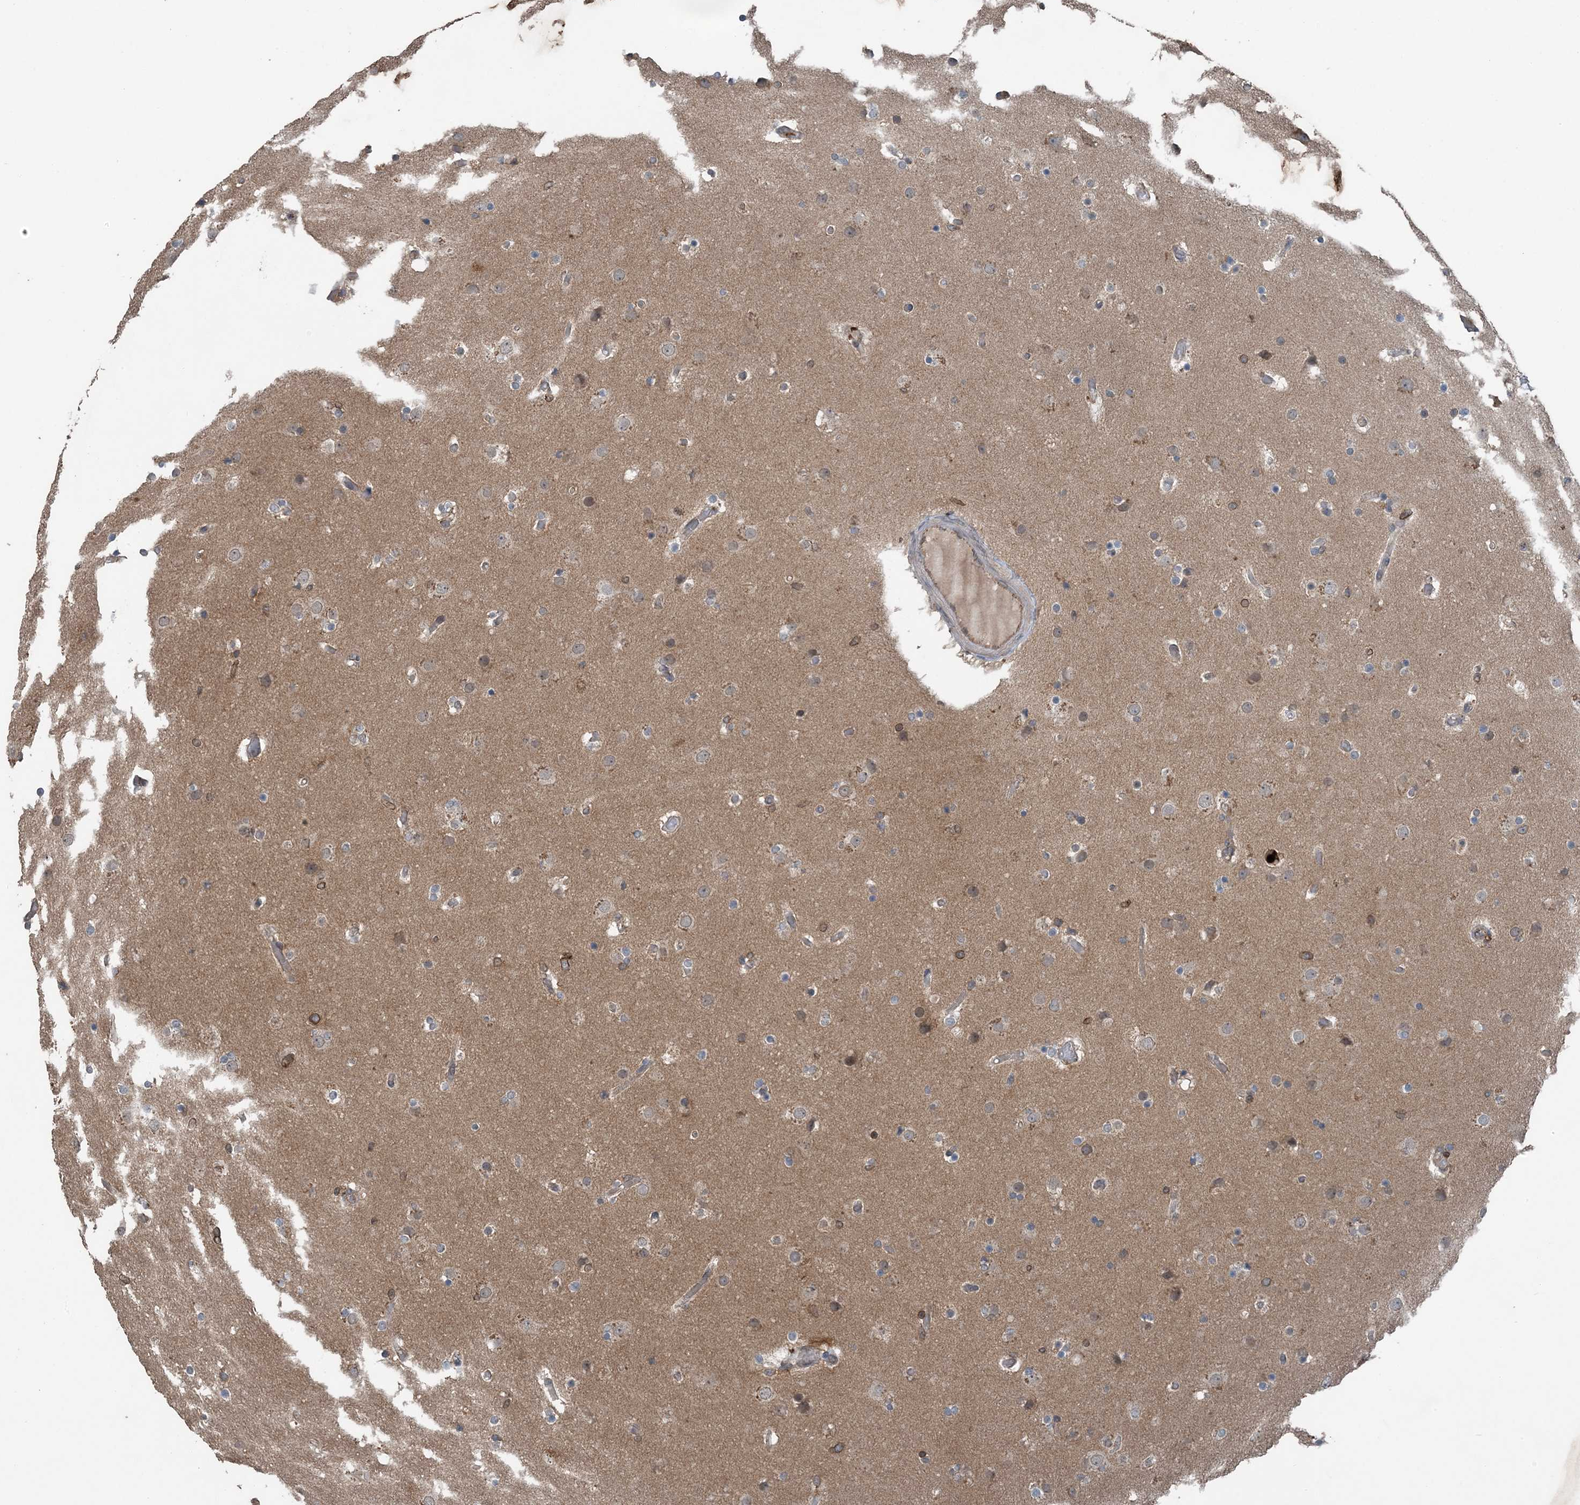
{"staining": {"intensity": "moderate", "quantity": "<25%", "location": "cytoplasmic/membranous,nuclear"}, "tissue": "glioma", "cell_type": "Tumor cells", "image_type": "cancer", "snomed": [{"axis": "morphology", "description": "Glioma, malignant, High grade"}, {"axis": "topography", "description": "Cerebral cortex"}], "caption": "There is low levels of moderate cytoplasmic/membranous and nuclear positivity in tumor cells of malignant high-grade glioma, as demonstrated by immunohistochemical staining (brown color).", "gene": "ZFAND2B", "patient": {"sex": "female", "age": 36}}